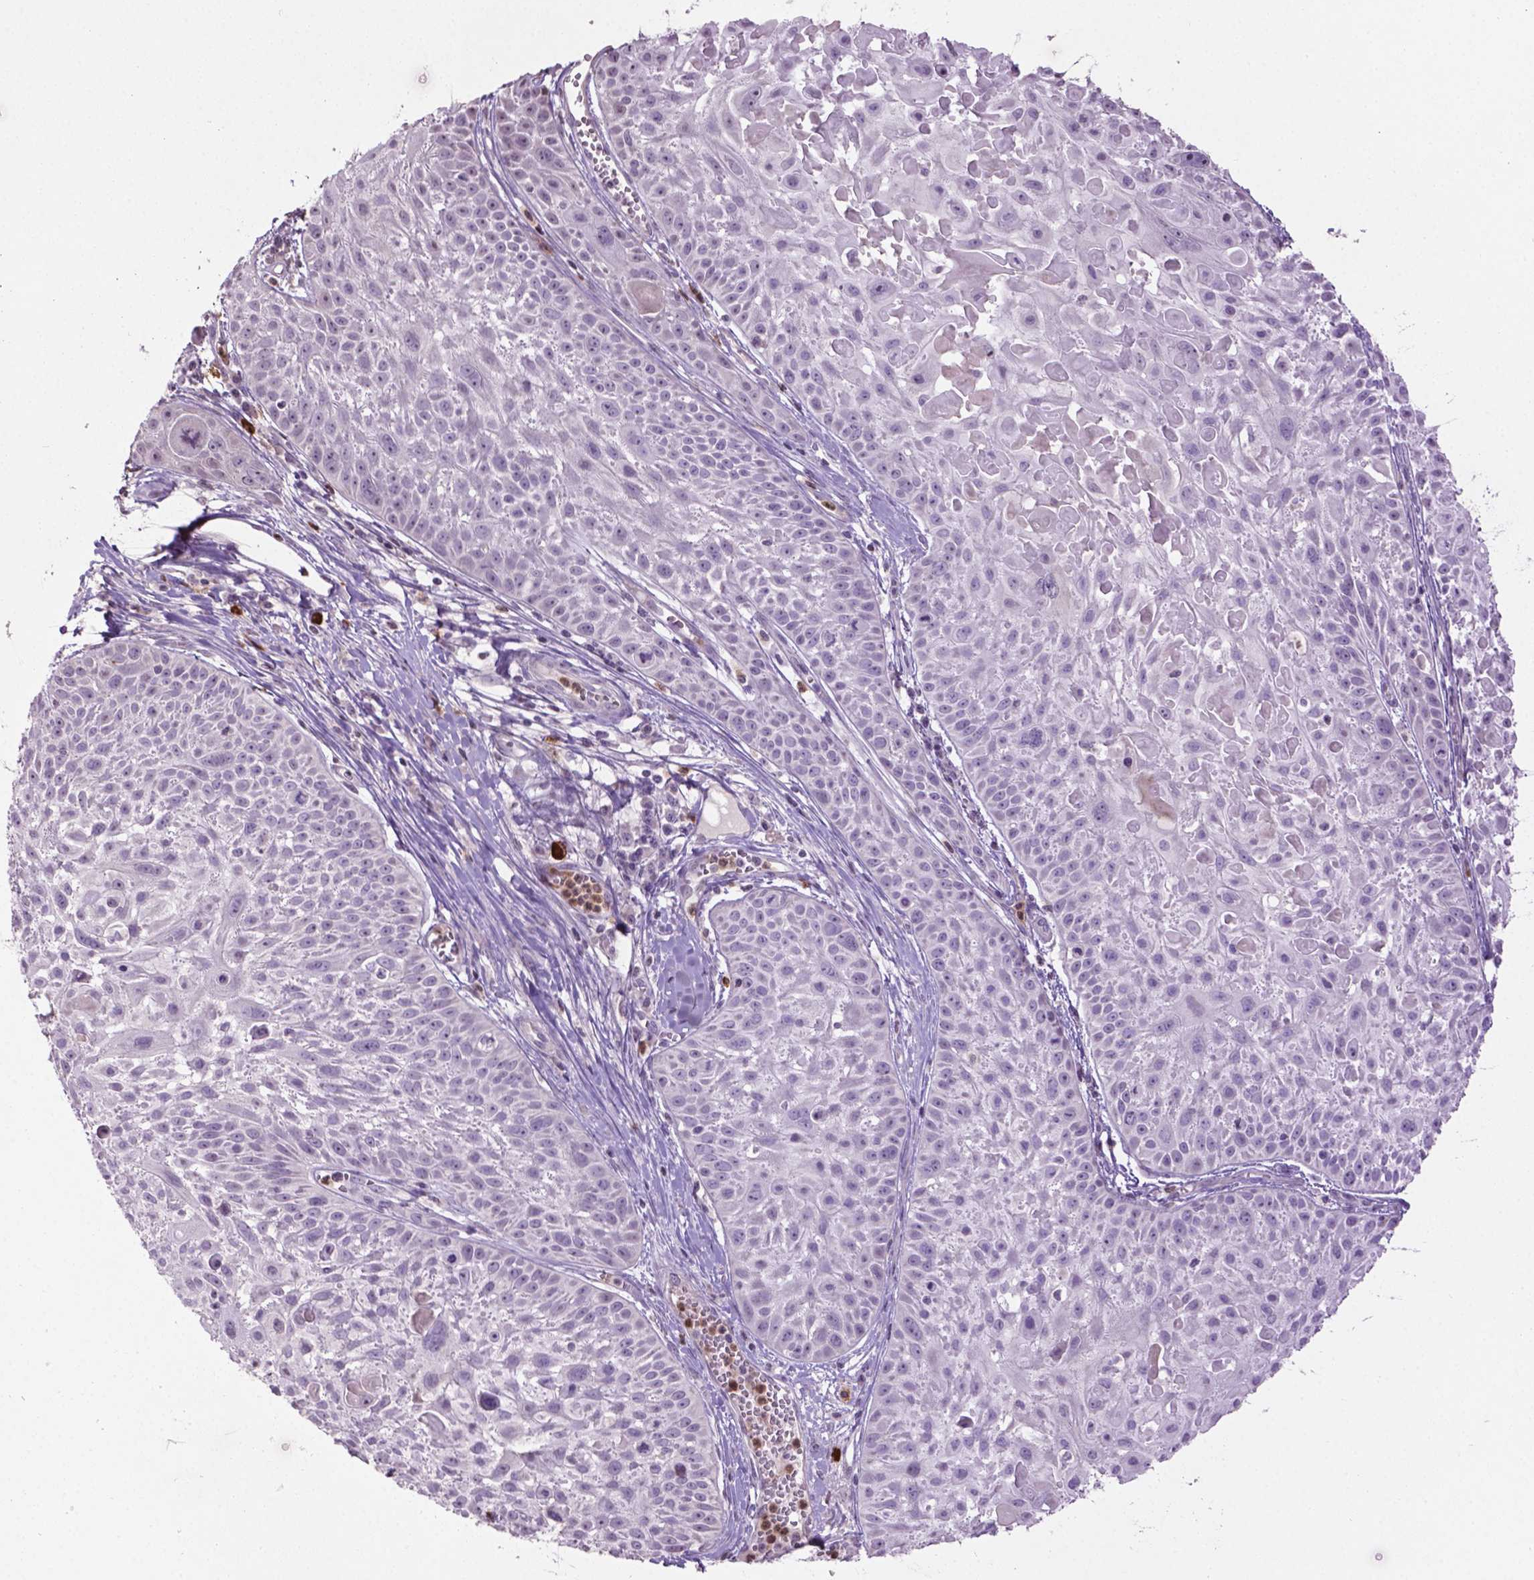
{"staining": {"intensity": "negative", "quantity": "none", "location": "none"}, "tissue": "skin cancer", "cell_type": "Tumor cells", "image_type": "cancer", "snomed": [{"axis": "morphology", "description": "Squamous cell carcinoma, NOS"}, {"axis": "topography", "description": "Skin"}, {"axis": "topography", "description": "Anal"}], "caption": "The histopathology image reveals no staining of tumor cells in skin squamous cell carcinoma.", "gene": "NTNG2", "patient": {"sex": "female", "age": 75}}